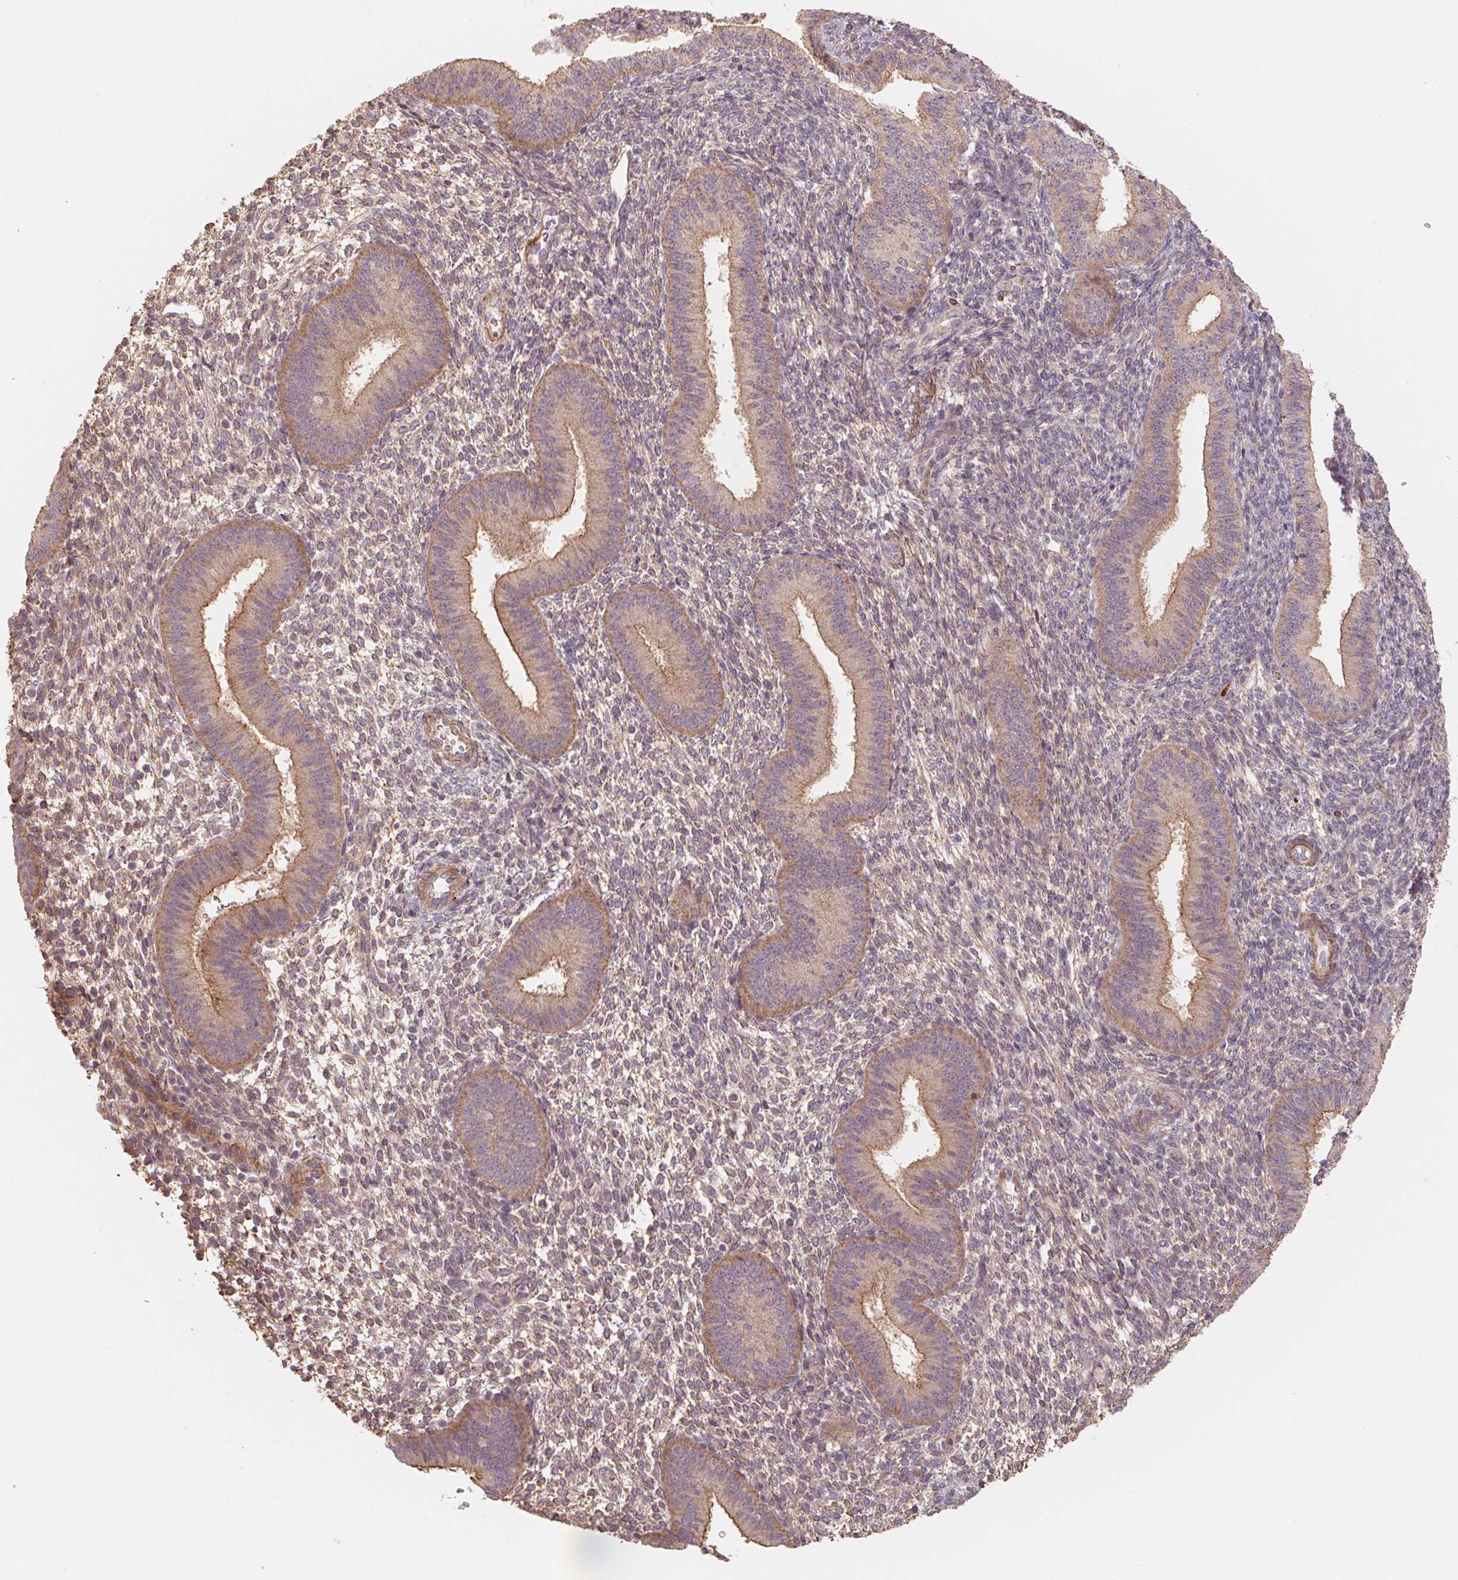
{"staining": {"intensity": "weak", "quantity": "<25%", "location": "cytoplasmic/membranous"}, "tissue": "endometrium", "cell_type": "Cells in endometrial stroma", "image_type": "normal", "snomed": [{"axis": "morphology", "description": "Normal tissue, NOS"}, {"axis": "topography", "description": "Endometrium"}], "caption": "A micrograph of human endometrium is negative for staining in cells in endometrial stroma. Brightfield microscopy of immunohistochemistry stained with DAB (brown) and hematoxylin (blue), captured at high magnification.", "gene": "CCDC112", "patient": {"sex": "female", "age": 39}}